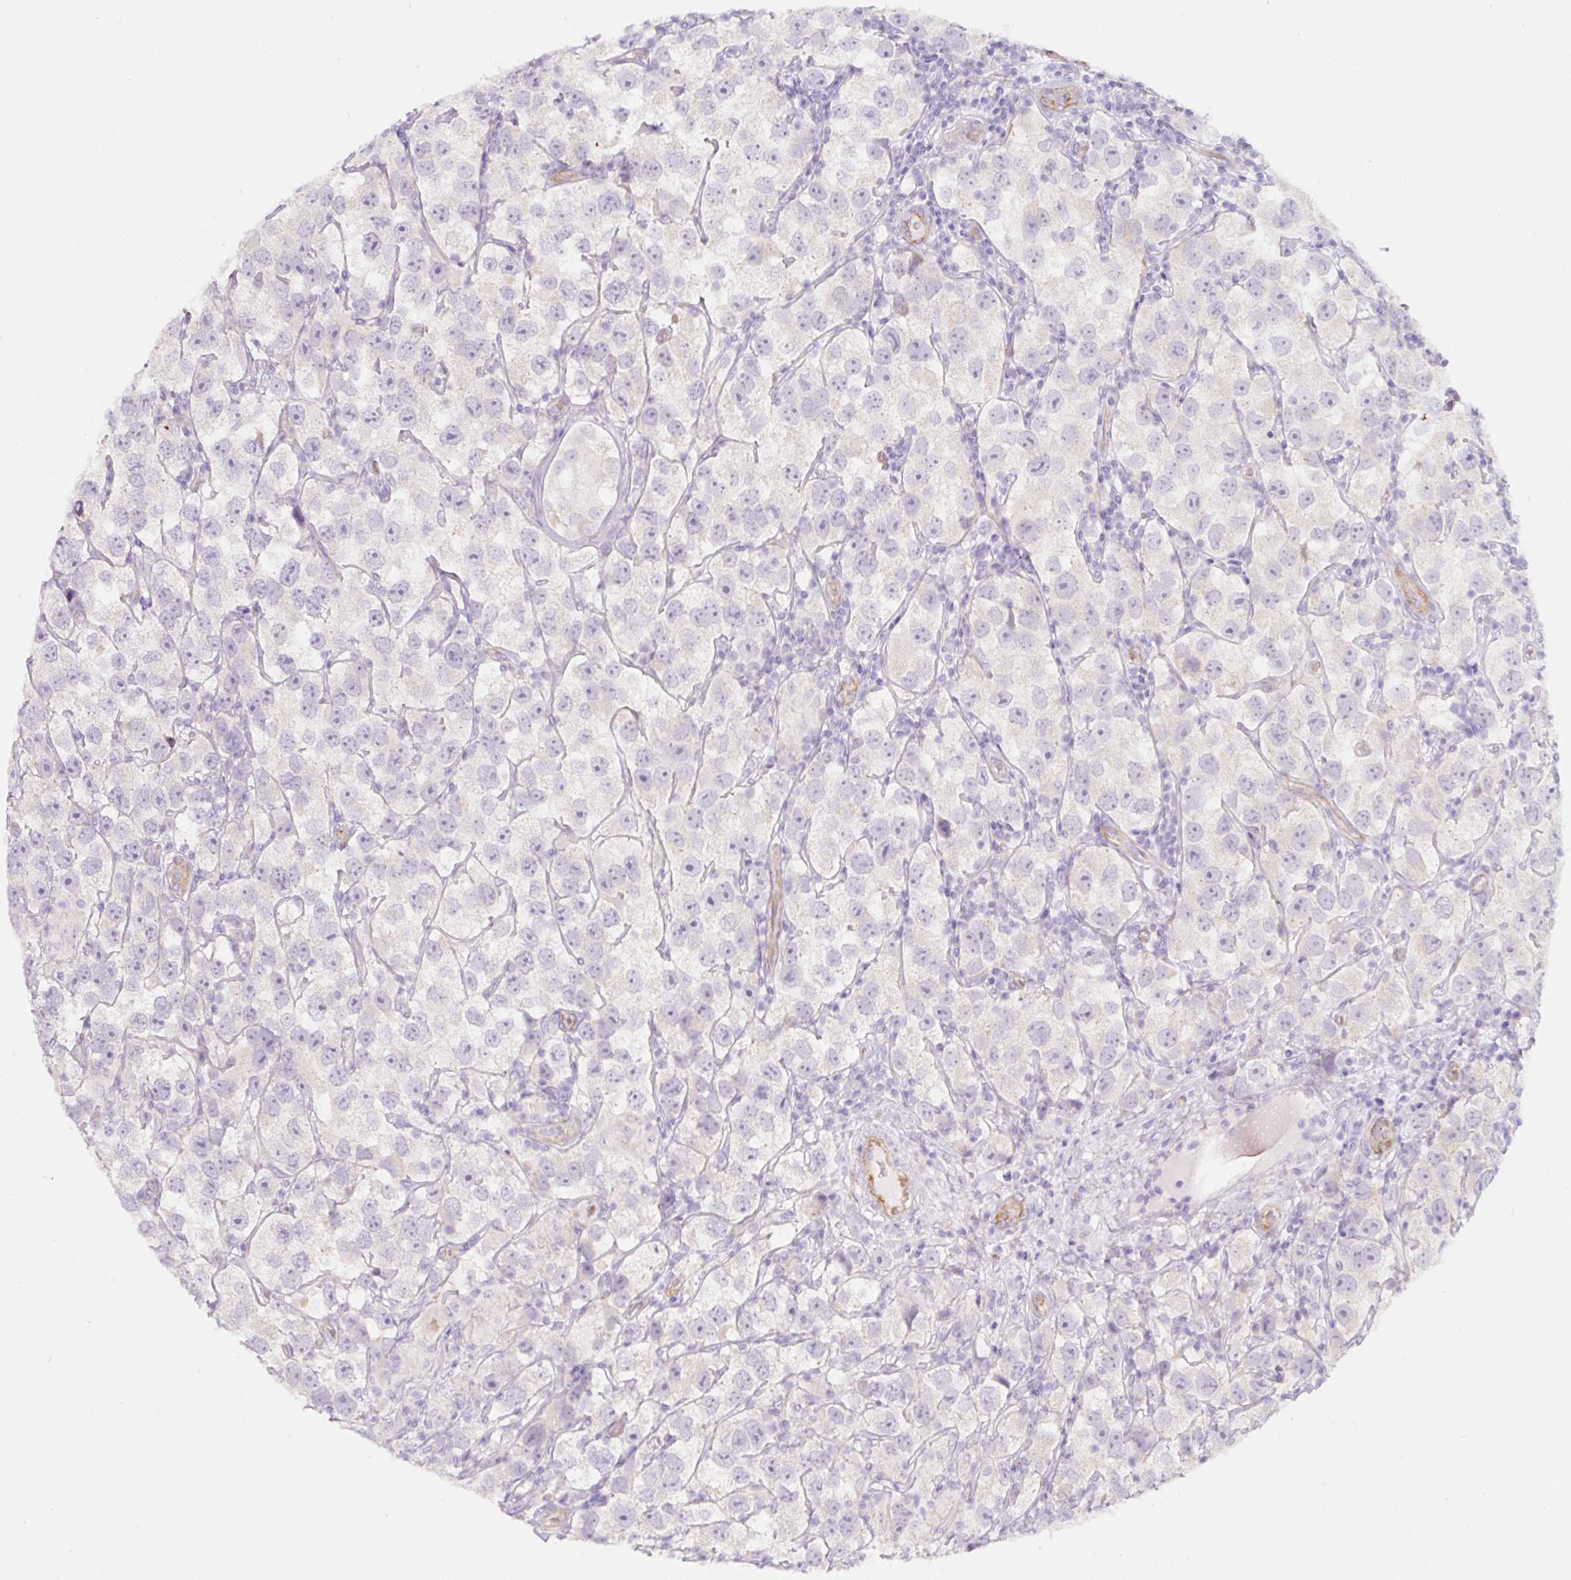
{"staining": {"intensity": "negative", "quantity": "none", "location": "none"}, "tissue": "testis cancer", "cell_type": "Tumor cells", "image_type": "cancer", "snomed": [{"axis": "morphology", "description": "Seminoma, NOS"}, {"axis": "topography", "description": "Testis"}], "caption": "The immunohistochemistry image has no significant positivity in tumor cells of testis cancer (seminoma) tissue. (Brightfield microscopy of DAB IHC at high magnification).", "gene": "ERAP2", "patient": {"sex": "male", "age": 26}}